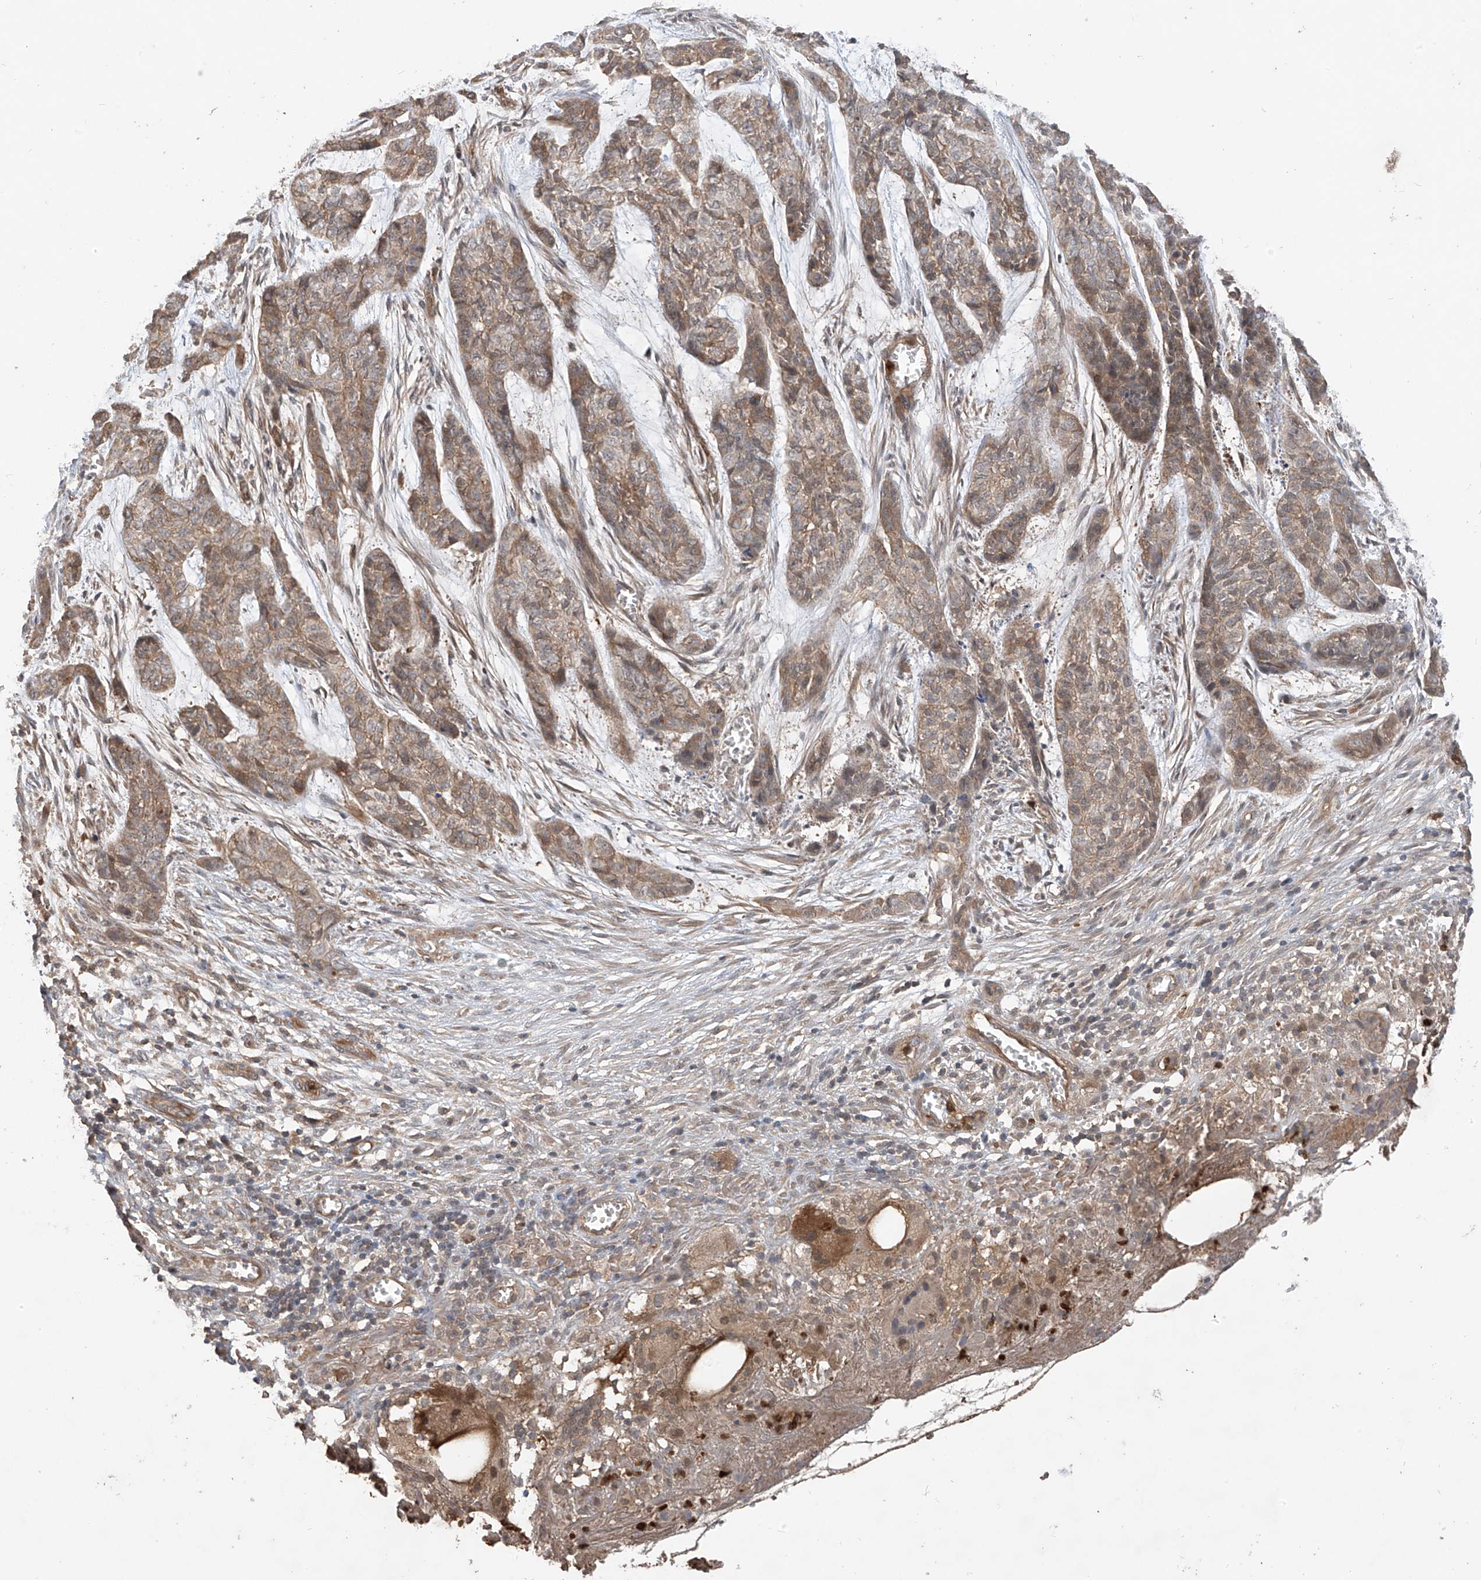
{"staining": {"intensity": "moderate", "quantity": "25%-75%", "location": "cytoplasmic/membranous"}, "tissue": "skin cancer", "cell_type": "Tumor cells", "image_type": "cancer", "snomed": [{"axis": "morphology", "description": "Basal cell carcinoma"}, {"axis": "topography", "description": "Skin"}], "caption": "Tumor cells exhibit medium levels of moderate cytoplasmic/membranous staining in approximately 25%-75% of cells in skin cancer.", "gene": "CACNA2D4", "patient": {"sex": "female", "age": 64}}